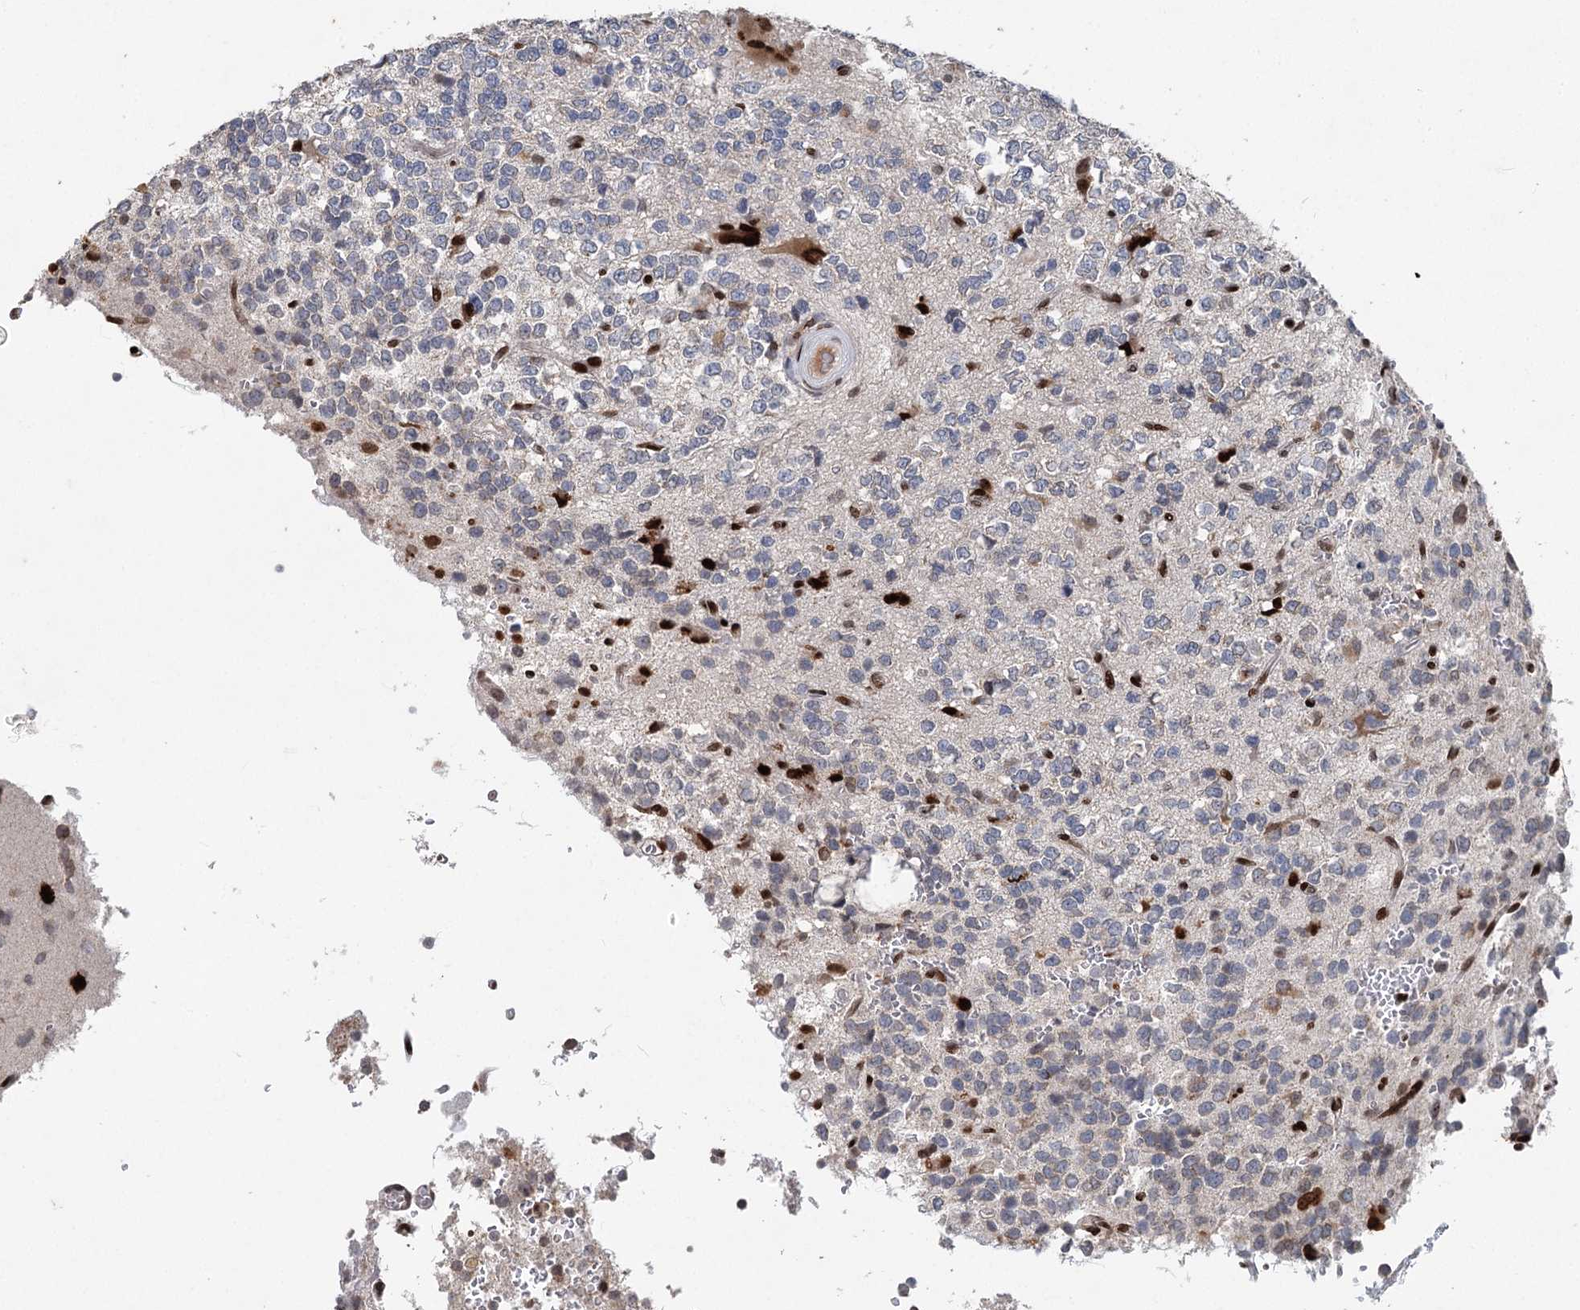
{"staining": {"intensity": "negative", "quantity": "none", "location": "none"}, "tissue": "glioma", "cell_type": "Tumor cells", "image_type": "cancer", "snomed": [{"axis": "morphology", "description": "Glioma, malignant, High grade"}, {"axis": "topography", "description": "Brain"}], "caption": "An immunohistochemistry (IHC) image of glioma is shown. There is no staining in tumor cells of glioma.", "gene": "FRMD4A", "patient": {"sex": "female", "age": 62}}